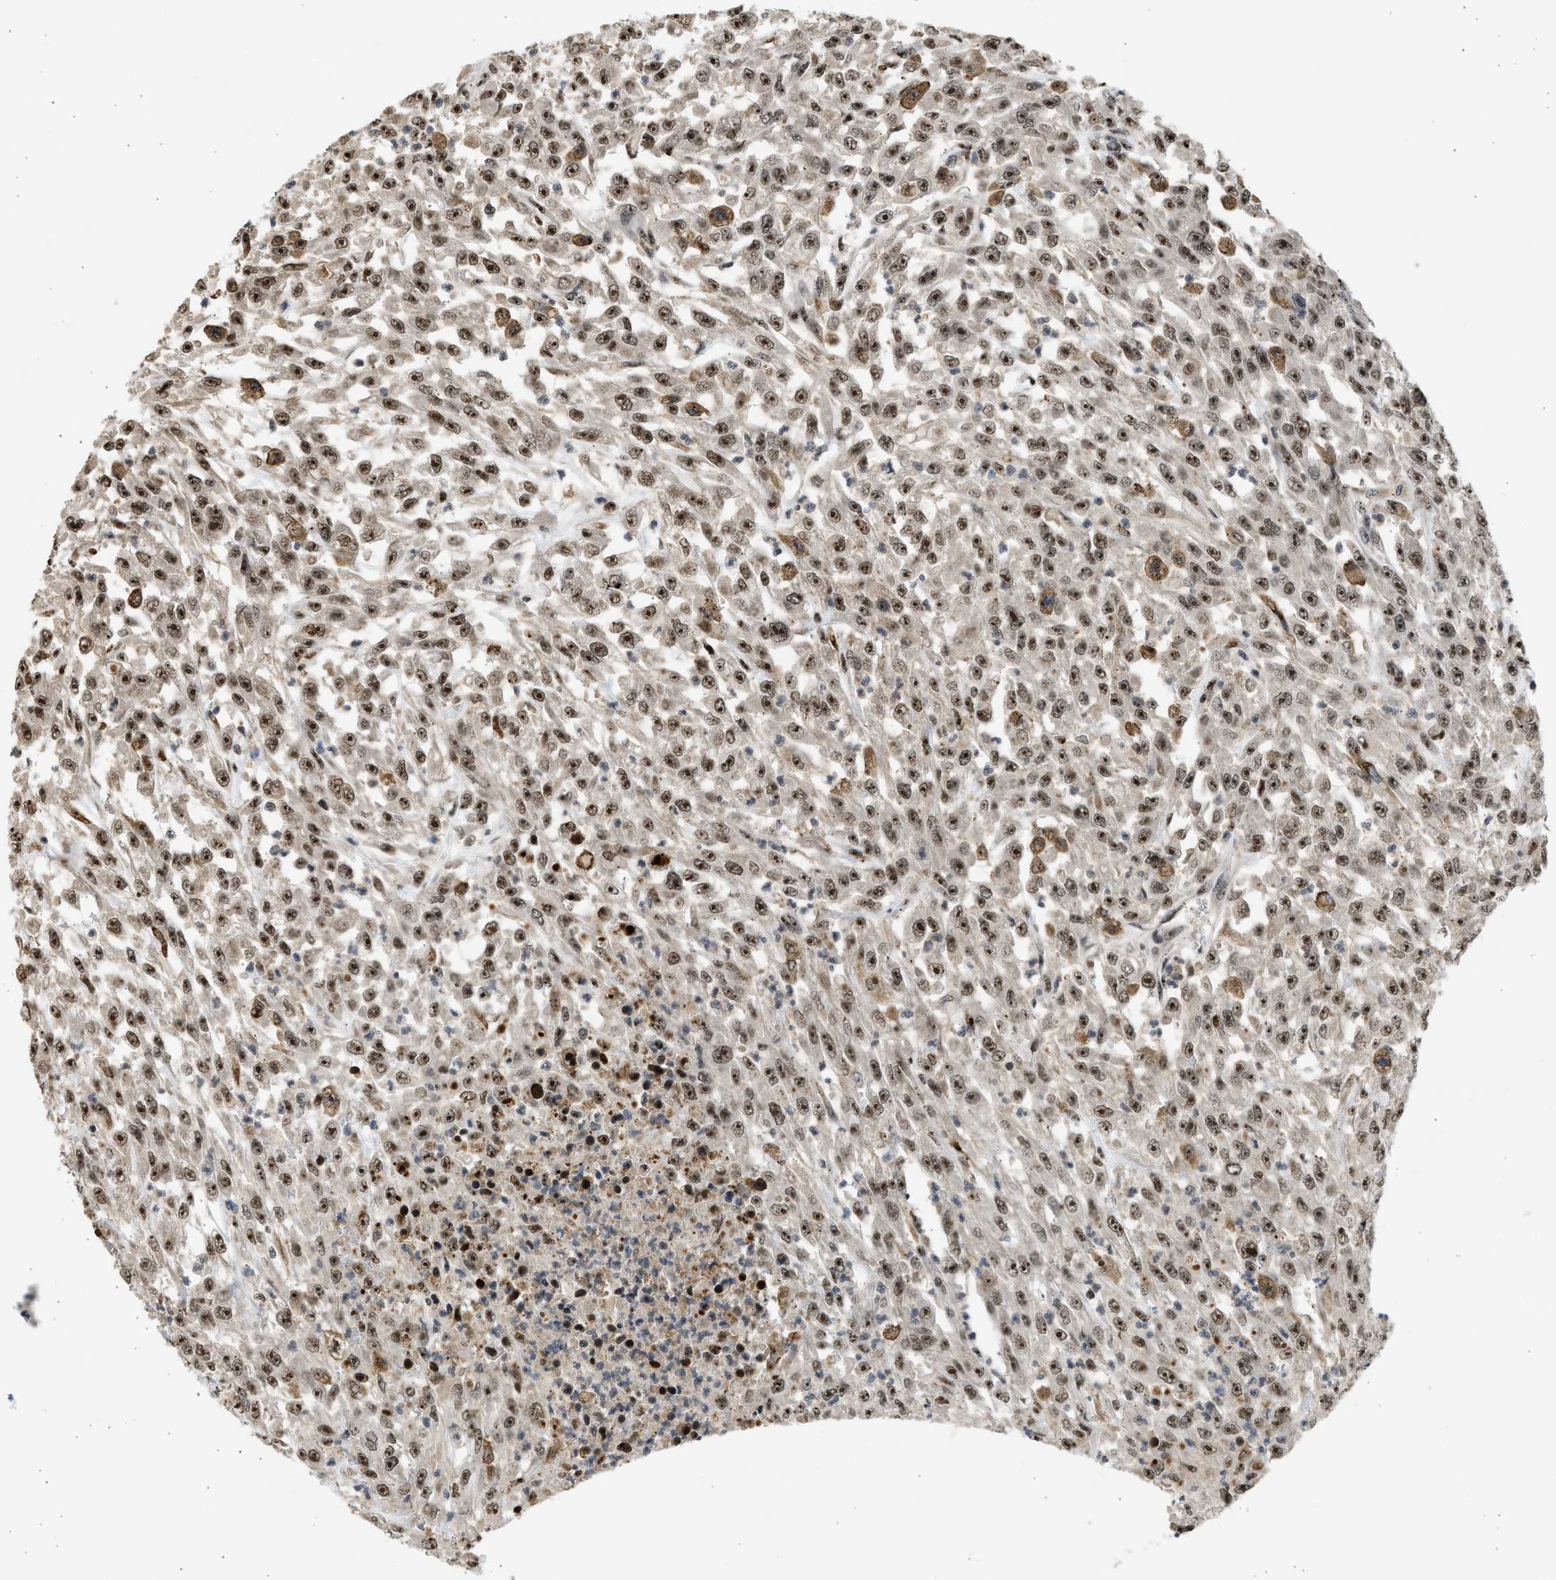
{"staining": {"intensity": "strong", "quantity": ">75%", "location": "nuclear"}, "tissue": "urothelial cancer", "cell_type": "Tumor cells", "image_type": "cancer", "snomed": [{"axis": "morphology", "description": "Urothelial carcinoma, High grade"}, {"axis": "topography", "description": "Urinary bladder"}], "caption": "This micrograph reveals immunohistochemistry (IHC) staining of human urothelial cancer, with high strong nuclear positivity in approximately >75% of tumor cells.", "gene": "TFDP2", "patient": {"sex": "male", "age": 46}}